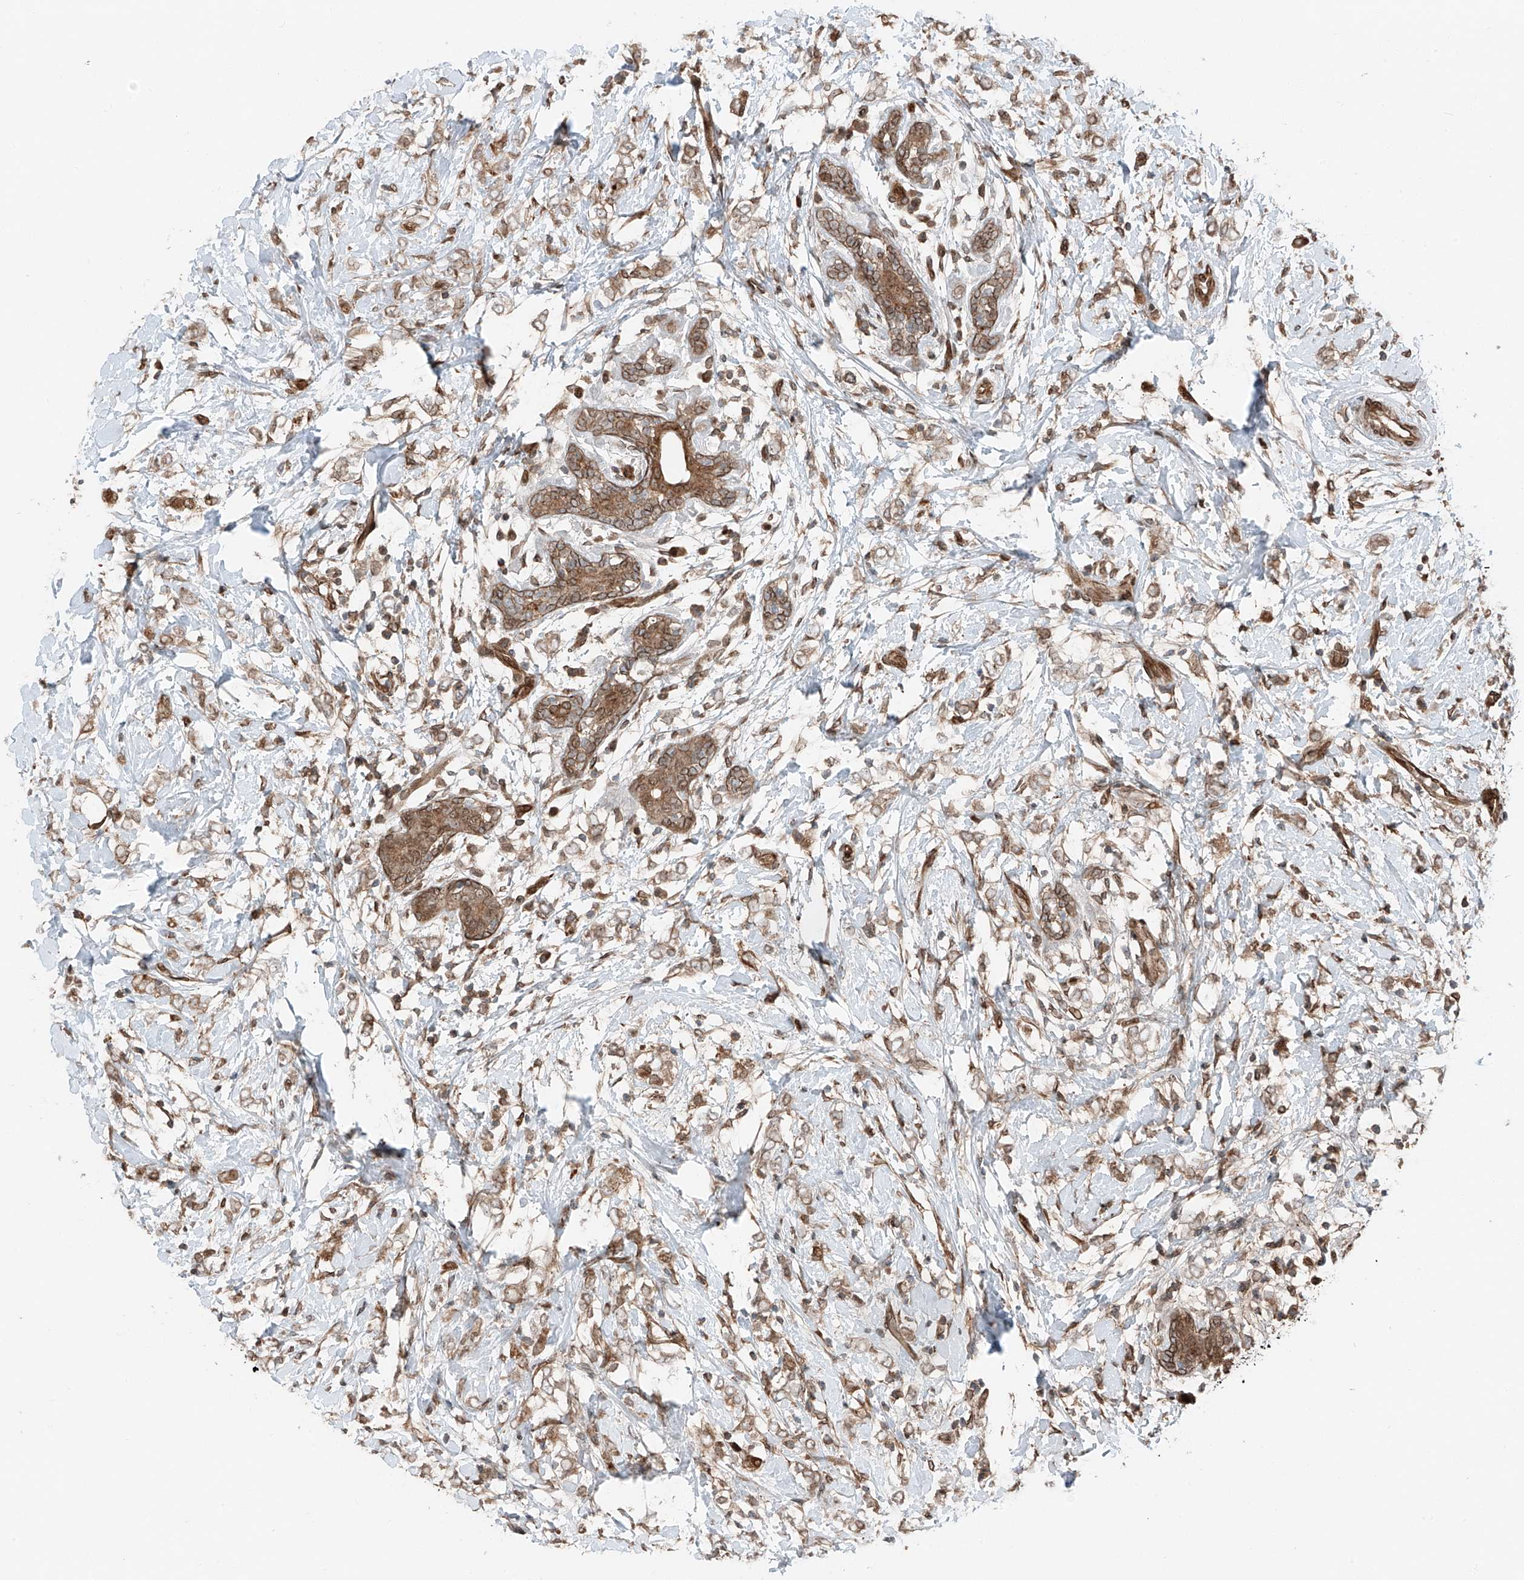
{"staining": {"intensity": "moderate", "quantity": ">75%", "location": "cytoplasmic/membranous"}, "tissue": "breast cancer", "cell_type": "Tumor cells", "image_type": "cancer", "snomed": [{"axis": "morphology", "description": "Normal tissue, NOS"}, {"axis": "morphology", "description": "Lobular carcinoma"}, {"axis": "topography", "description": "Breast"}], "caption": "Protein expression analysis of breast cancer (lobular carcinoma) displays moderate cytoplasmic/membranous expression in approximately >75% of tumor cells. (Stains: DAB in brown, nuclei in blue, Microscopy: brightfield microscopy at high magnification).", "gene": "CEP162", "patient": {"sex": "female", "age": 47}}